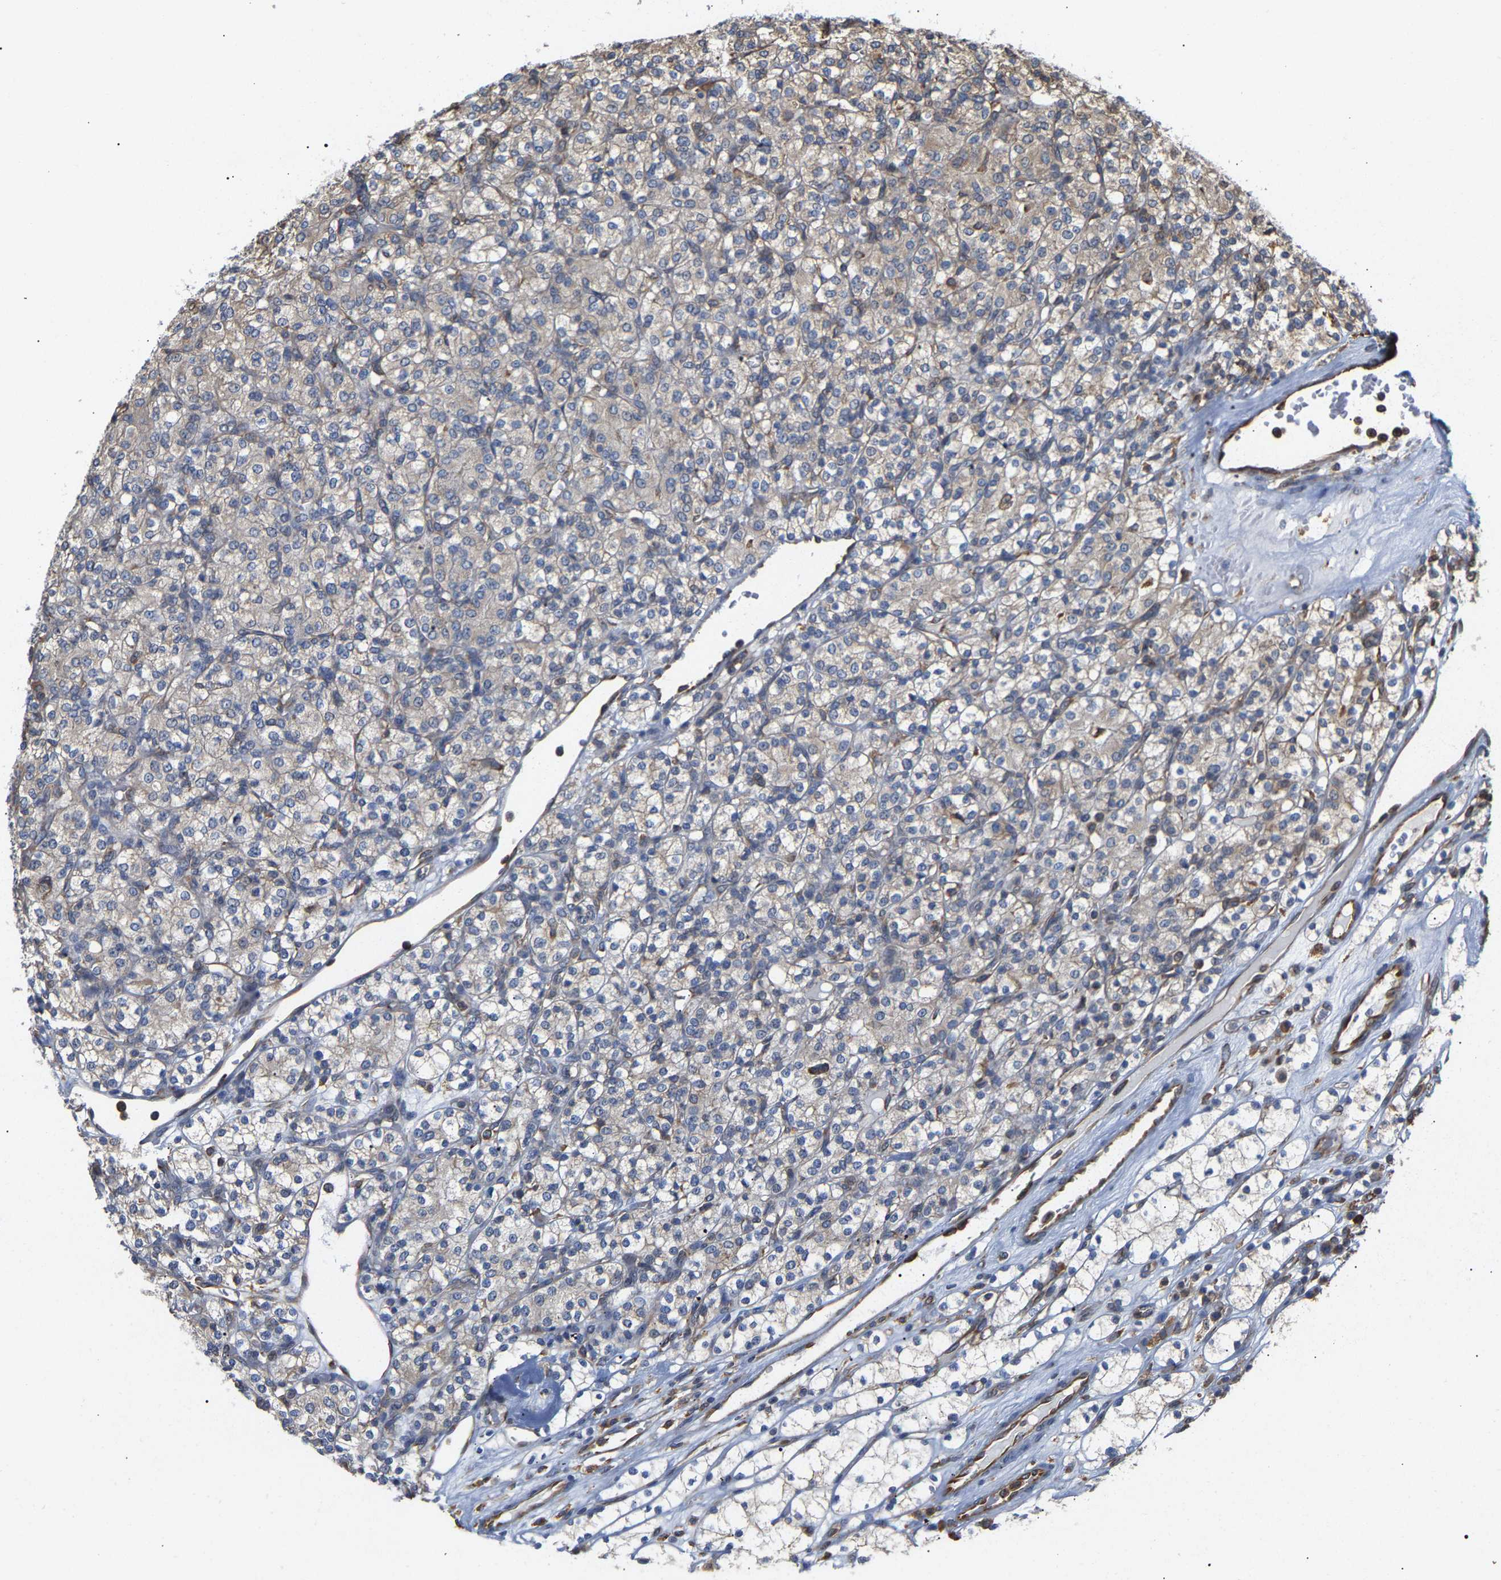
{"staining": {"intensity": "weak", "quantity": "<25%", "location": "cytoplasmic/membranous"}, "tissue": "renal cancer", "cell_type": "Tumor cells", "image_type": "cancer", "snomed": [{"axis": "morphology", "description": "Adenocarcinoma, NOS"}, {"axis": "topography", "description": "Kidney"}], "caption": "Immunohistochemistry (IHC) of renal cancer (adenocarcinoma) demonstrates no positivity in tumor cells. (DAB IHC, high magnification).", "gene": "ARAP1", "patient": {"sex": "male", "age": 77}}